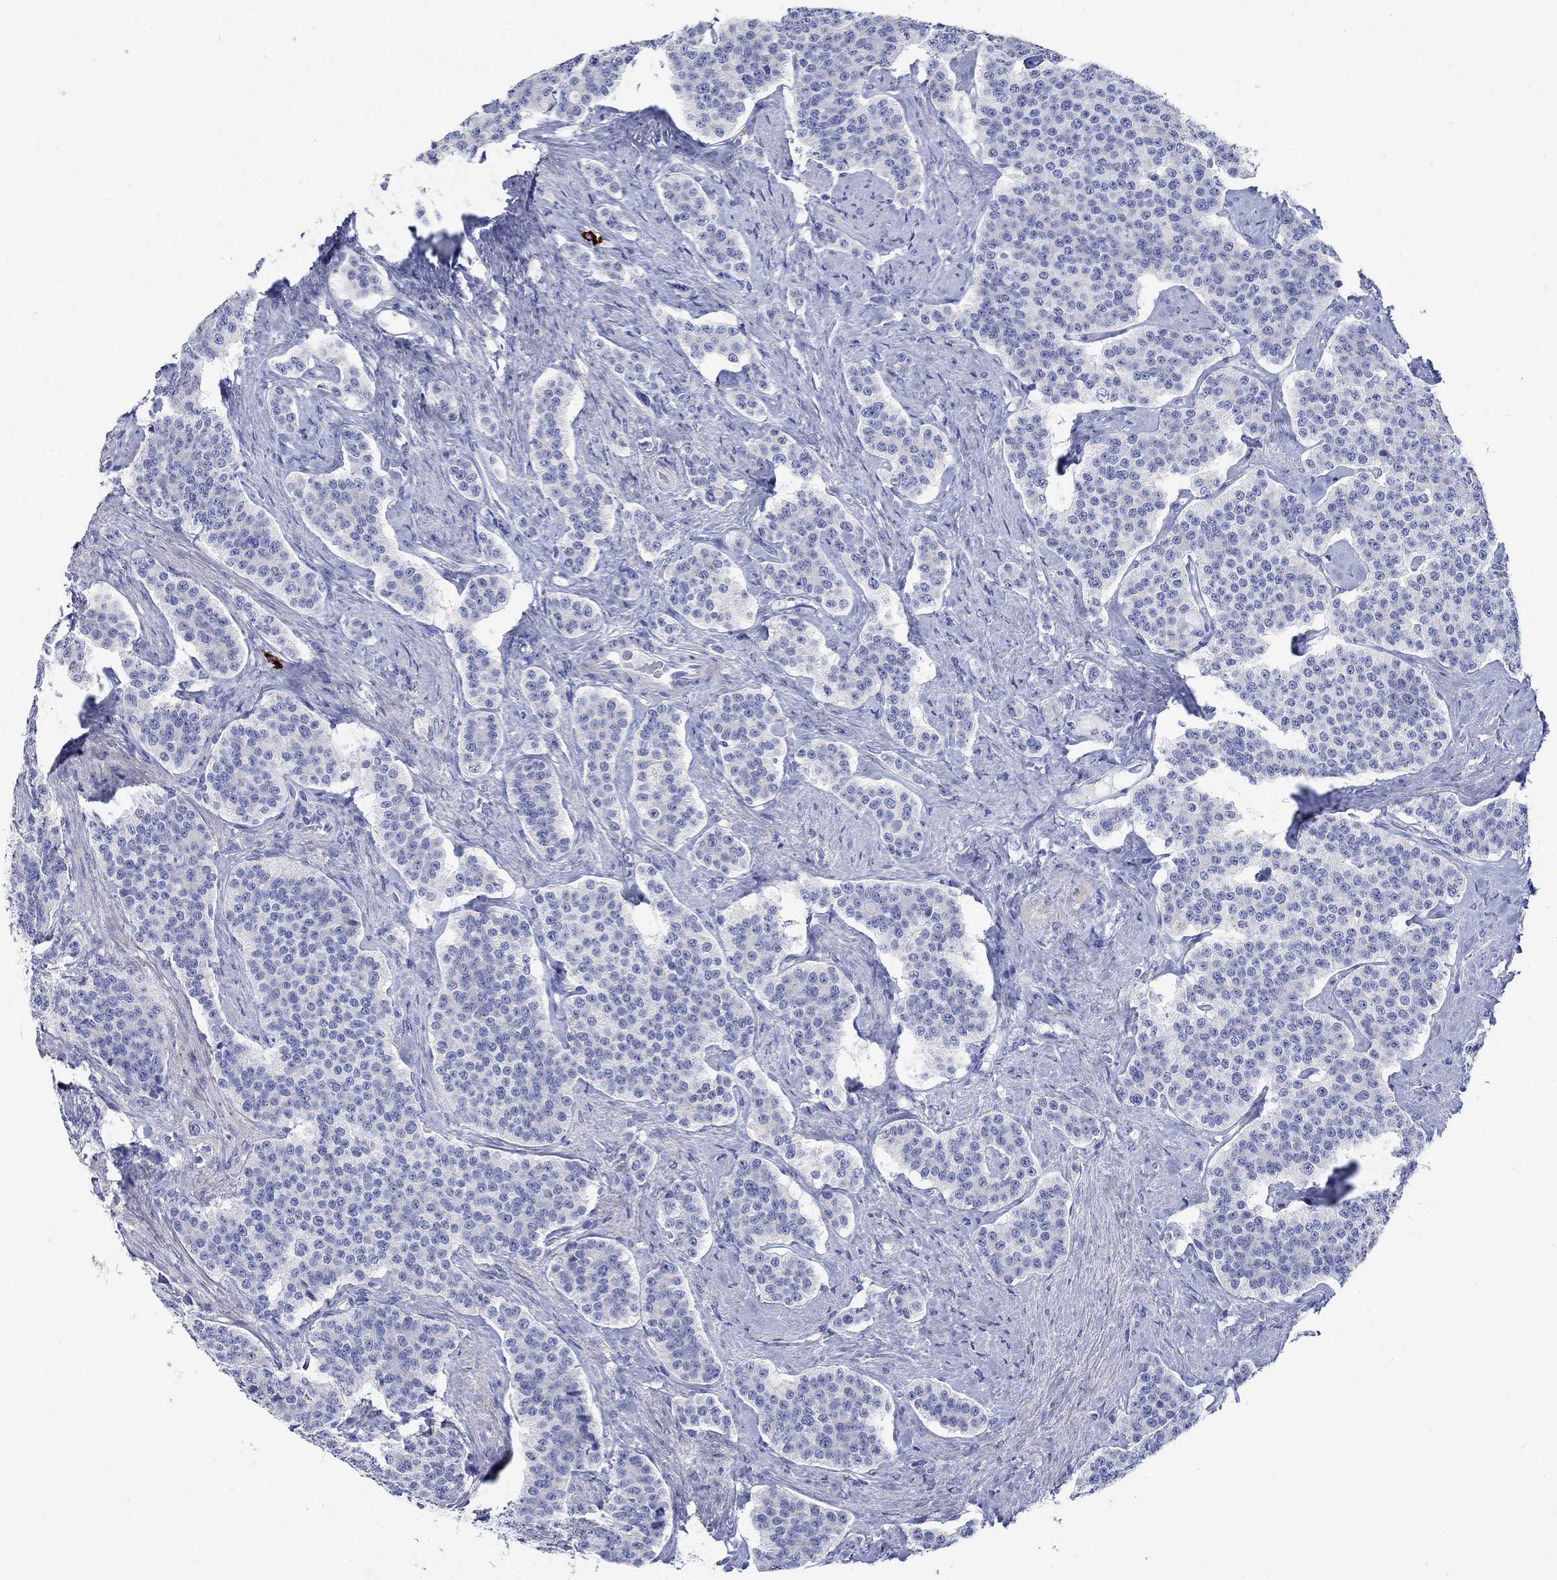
{"staining": {"intensity": "negative", "quantity": "none", "location": "none"}, "tissue": "carcinoid", "cell_type": "Tumor cells", "image_type": "cancer", "snomed": [{"axis": "morphology", "description": "Carcinoid, malignant, NOS"}, {"axis": "topography", "description": "Small intestine"}], "caption": "Tumor cells are negative for brown protein staining in malignant carcinoid.", "gene": "P2RY6", "patient": {"sex": "female", "age": 58}}